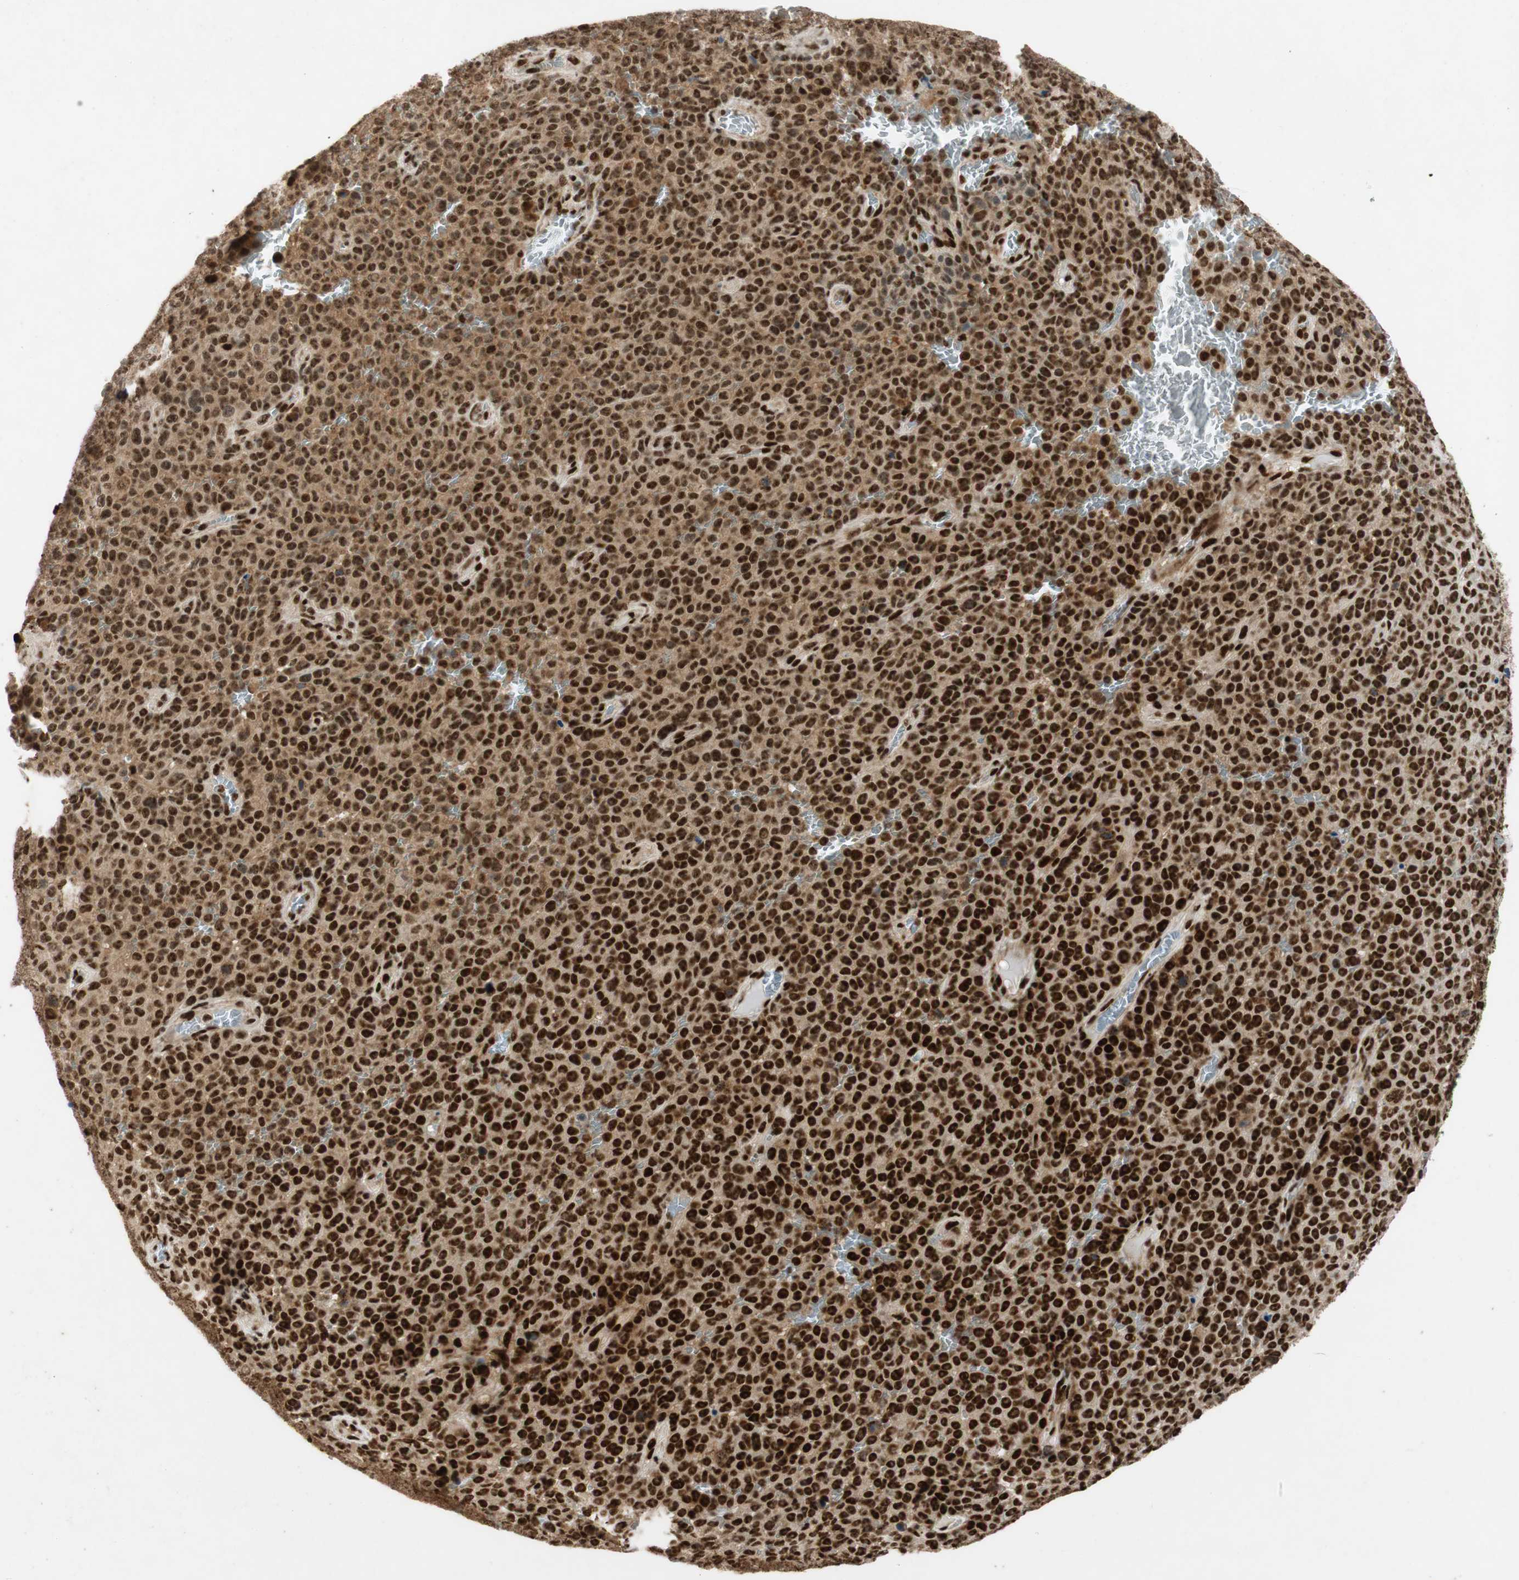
{"staining": {"intensity": "strong", "quantity": ">75%", "location": "nuclear"}, "tissue": "melanoma", "cell_type": "Tumor cells", "image_type": "cancer", "snomed": [{"axis": "morphology", "description": "Malignant melanoma, NOS"}, {"axis": "topography", "description": "Skin"}], "caption": "Brown immunohistochemical staining in melanoma reveals strong nuclear staining in about >75% of tumor cells.", "gene": "NCBP3", "patient": {"sex": "female", "age": 82}}